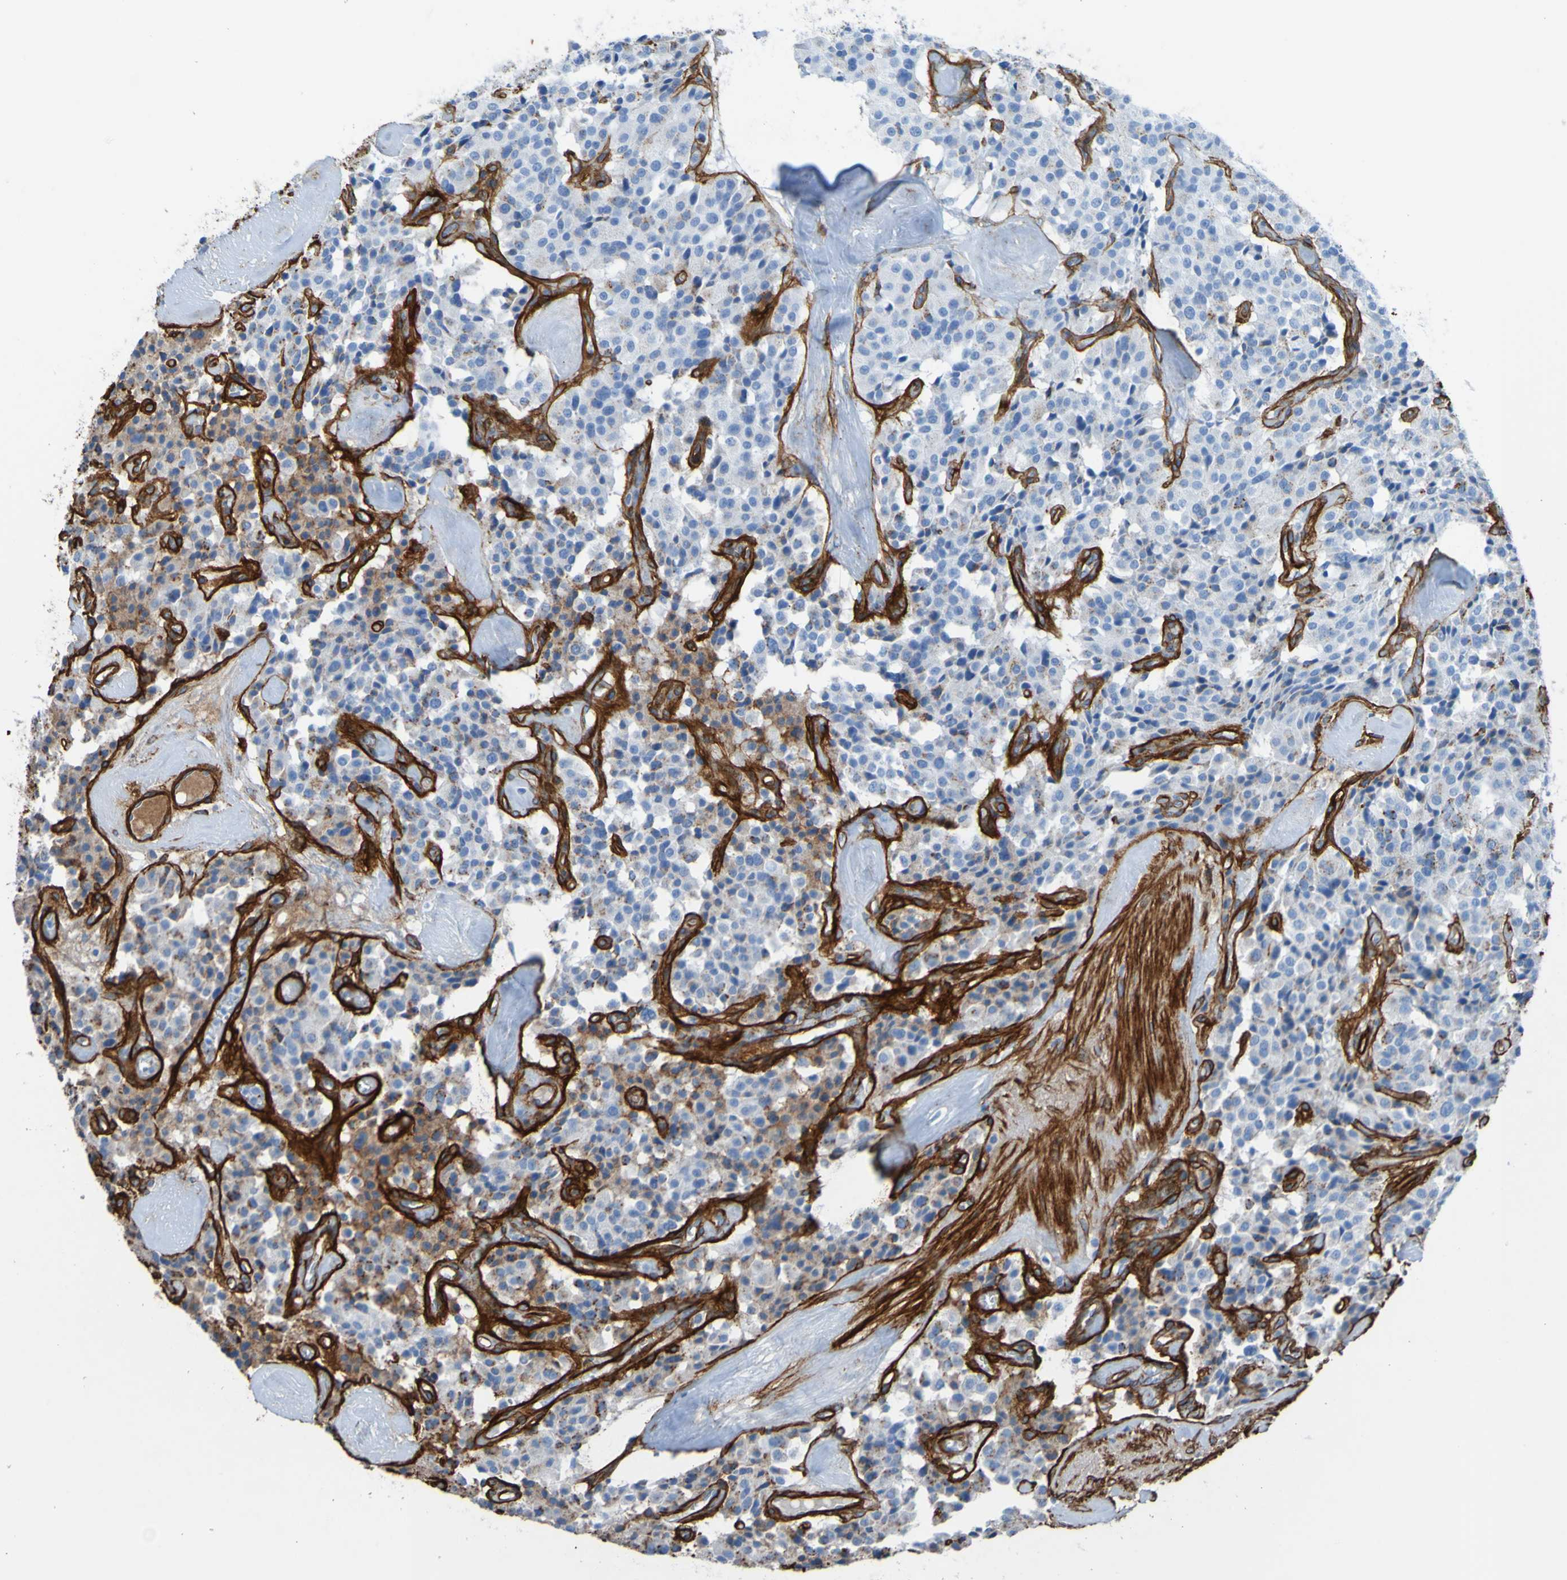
{"staining": {"intensity": "negative", "quantity": "none", "location": "none"}, "tissue": "carcinoid", "cell_type": "Tumor cells", "image_type": "cancer", "snomed": [{"axis": "morphology", "description": "Carcinoid, malignant, NOS"}, {"axis": "topography", "description": "Lung"}], "caption": "DAB (3,3'-diaminobenzidine) immunohistochemical staining of malignant carcinoid shows no significant expression in tumor cells.", "gene": "COL4A2", "patient": {"sex": "male", "age": 30}}